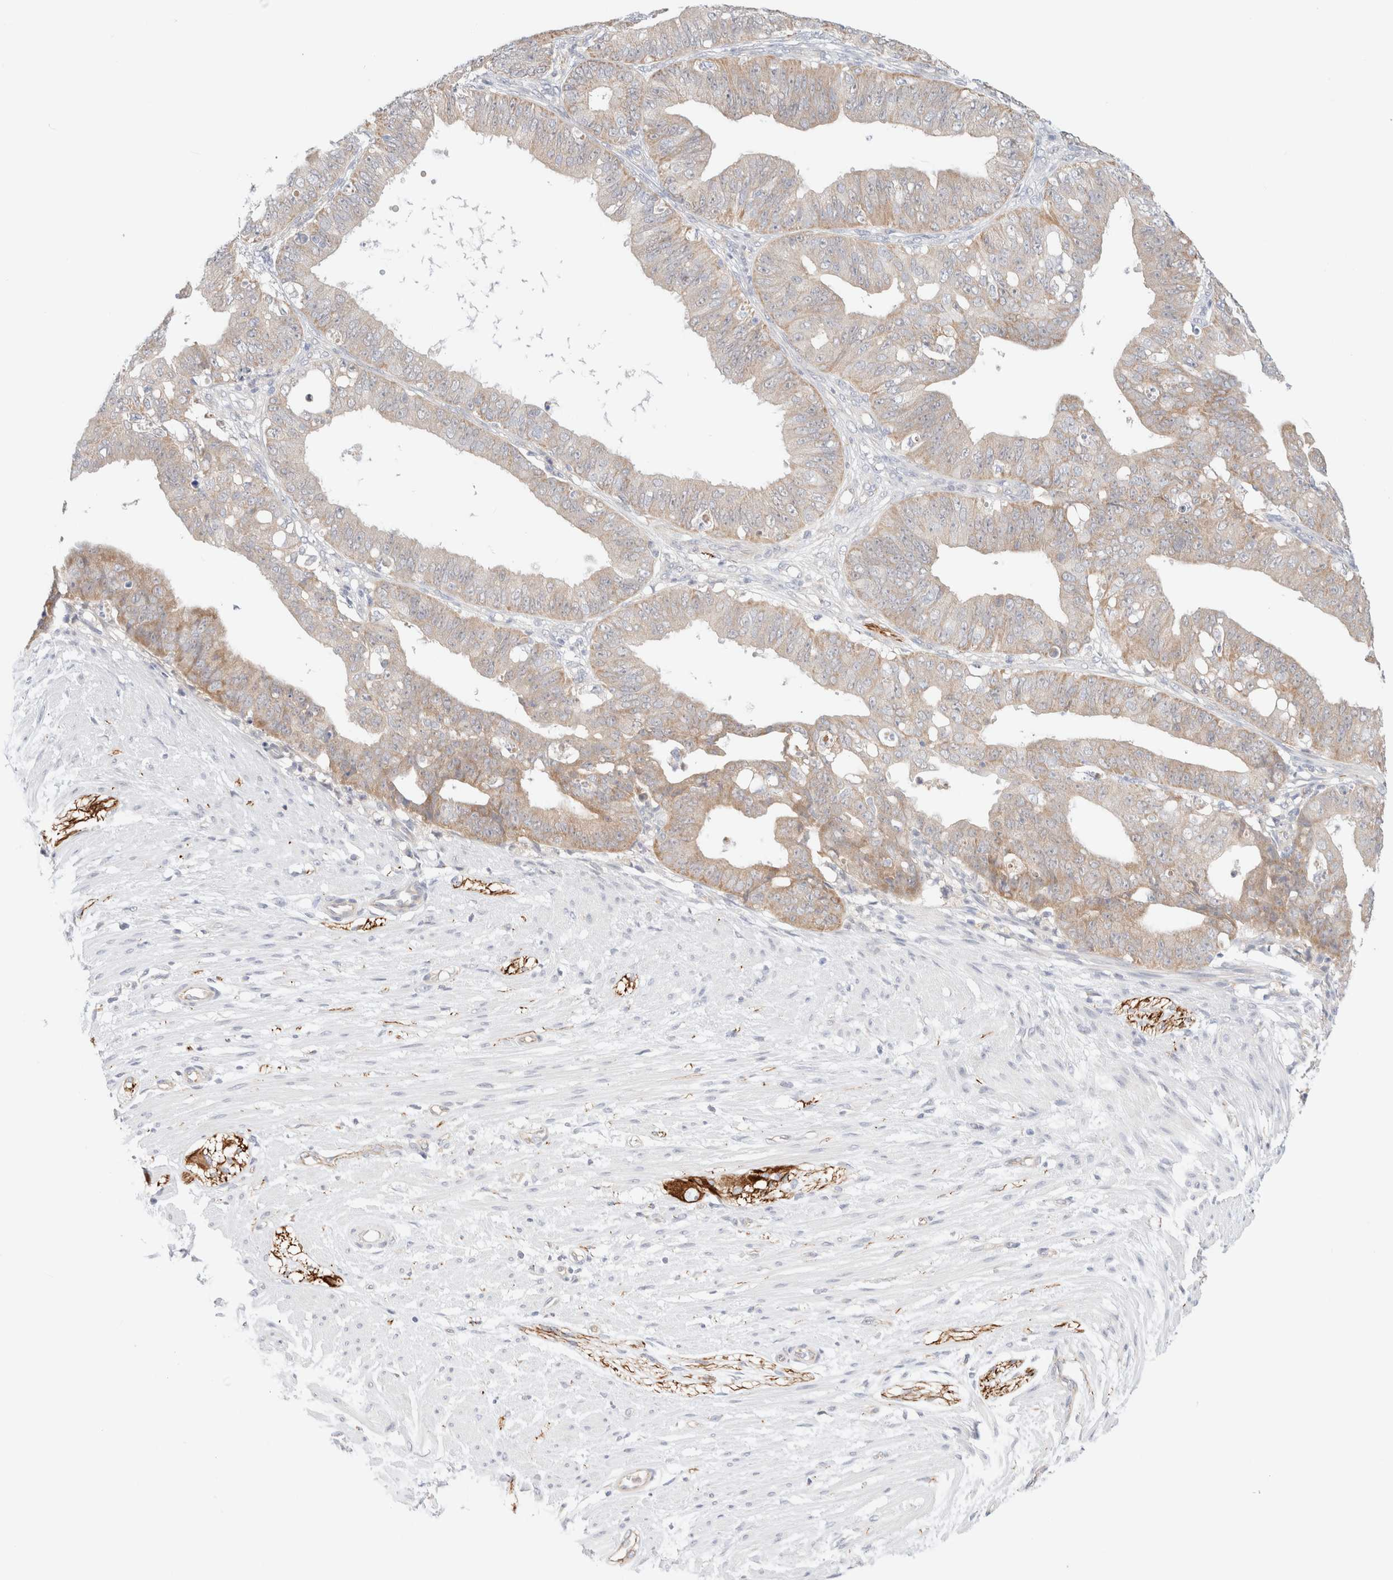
{"staining": {"intensity": "weak", "quantity": ">75%", "location": "cytoplasmic/membranous"}, "tissue": "ovarian cancer", "cell_type": "Tumor cells", "image_type": "cancer", "snomed": [{"axis": "morphology", "description": "Carcinoma, endometroid"}, {"axis": "topography", "description": "Ovary"}], "caption": "This photomicrograph exhibits ovarian cancer (endometroid carcinoma) stained with immunohistochemistry to label a protein in brown. The cytoplasmic/membranous of tumor cells show weak positivity for the protein. Nuclei are counter-stained blue.", "gene": "UNC13B", "patient": {"sex": "female", "age": 42}}